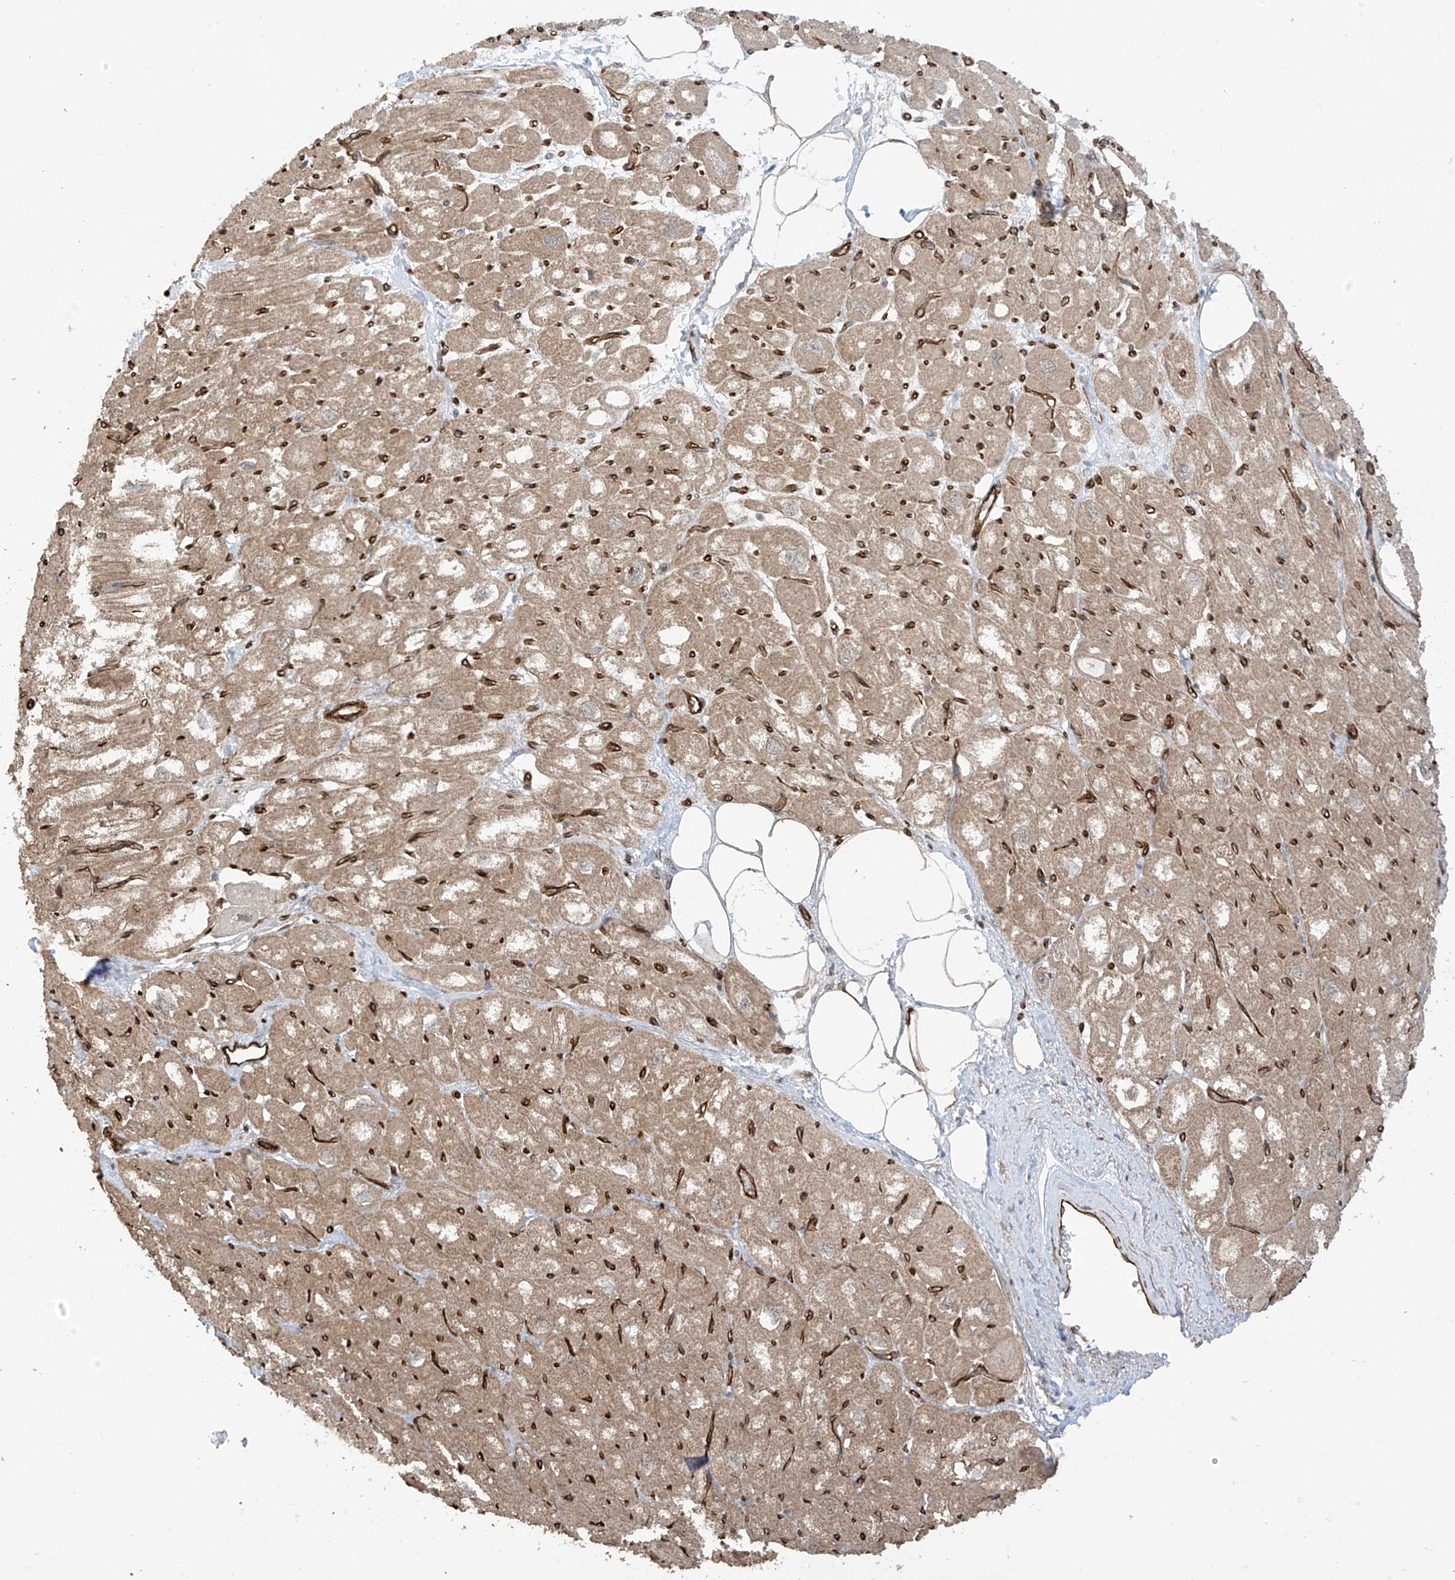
{"staining": {"intensity": "moderate", "quantity": ">75%", "location": "cytoplasmic/membranous"}, "tissue": "heart muscle", "cell_type": "Cardiomyocytes", "image_type": "normal", "snomed": [{"axis": "morphology", "description": "Normal tissue, NOS"}, {"axis": "topography", "description": "Heart"}], "caption": "About >75% of cardiomyocytes in normal heart muscle demonstrate moderate cytoplasmic/membranous protein positivity as visualized by brown immunohistochemical staining.", "gene": "TTLL5", "patient": {"sex": "male", "age": 50}}